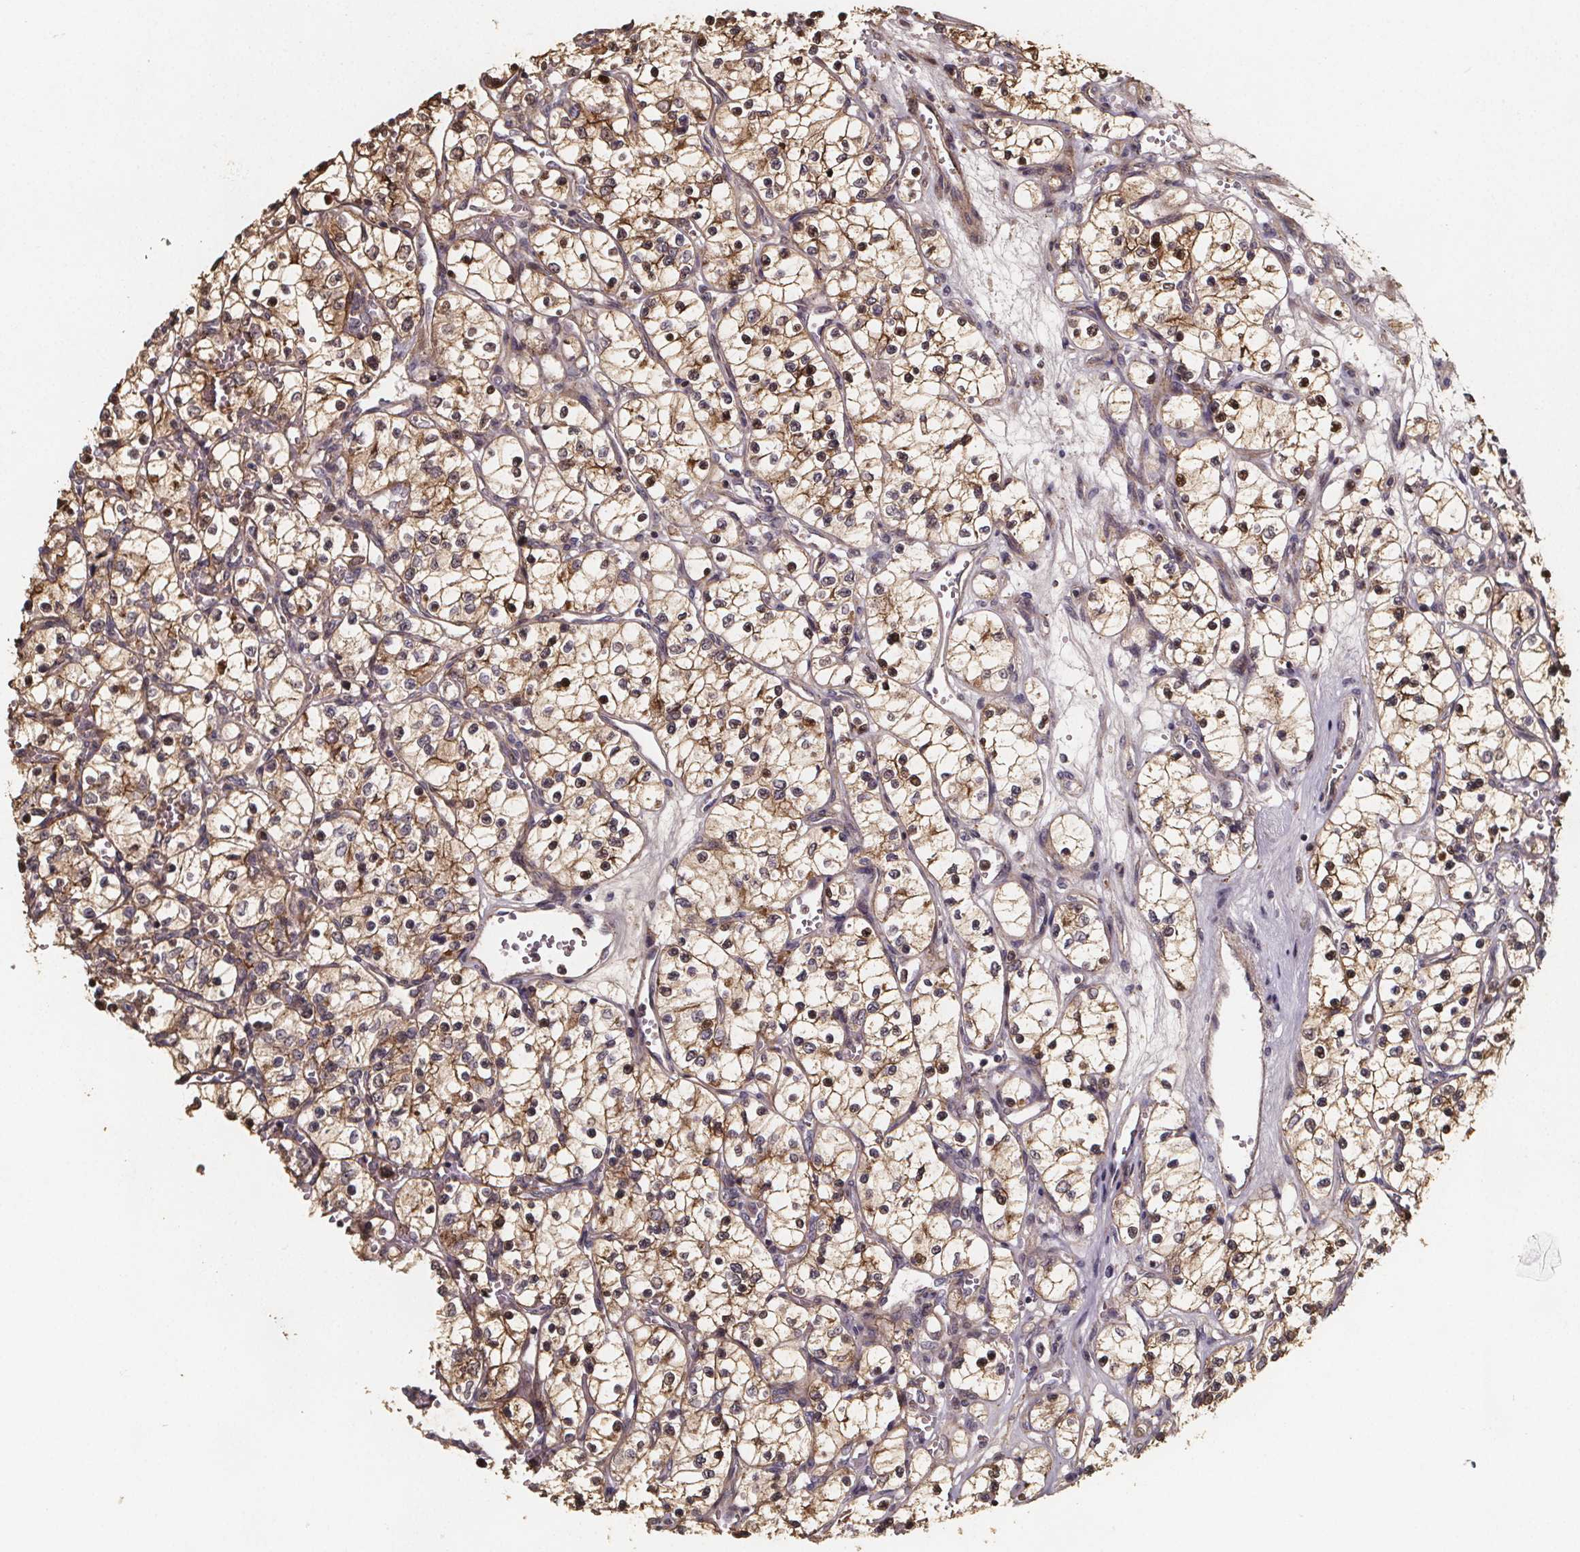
{"staining": {"intensity": "moderate", "quantity": ">75%", "location": "cytoplasmic/membranous"}, "tissue": "renal cancer", "cell_type": "Tumor cells", "image_type": "cancer", "snomed": [{"axis": "morphology", "description": "Adenocarcinoma, NOS"}, {"axis": "topography", "description": "Kidney"}], "caption": "An immunohistochemistry (IHC) histopathology image of tumor tissue is shown. Protein staining in brown highlights moderate cytoplasmic/membranous positivity in renal cancer (adenocarcinoma) within tumor cells.", "gene": "ZNF879", "patient": {"sex": "female", "age": 69}}